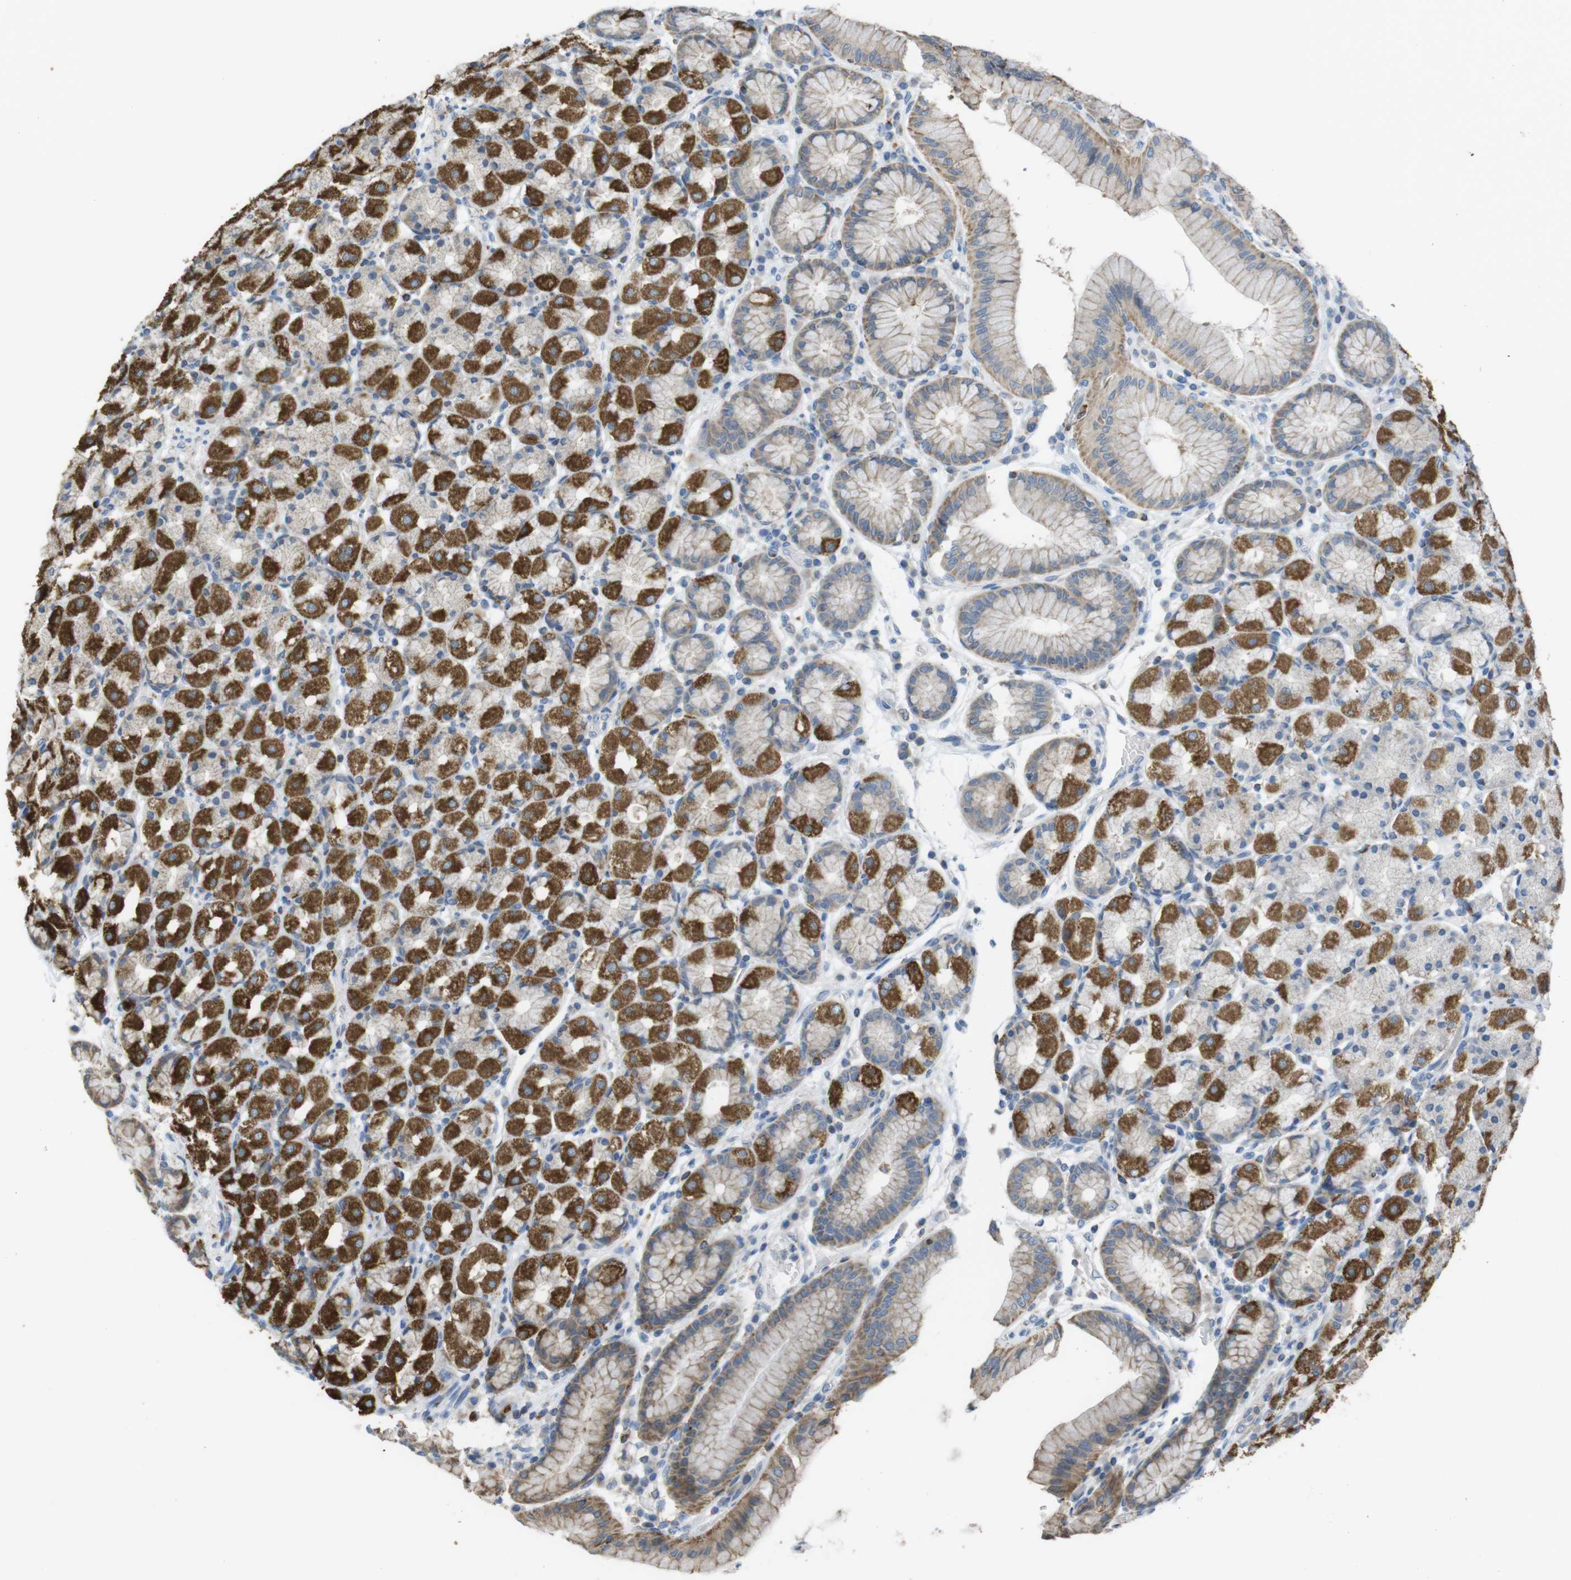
{"staining": {"intensity": "strong", "quantity": "25%-75%", "location": "cytoplasmic/membranous"}, "tissue": "stomach", "cell_type": "Glandular cells", "image_type": "normal", "snomed": [{"axis": "morphology", "description": "Normal tissue, NOS"}, {"axis": "topography", "description": "Stomach, upper"}], "caption": "This histopathology image demonstrates unremarkable stomach stained with immunohistochemistry to label a protein in brown. The cytoplasmic/membranous of glandular cells show strong positivity for the protein. Nuclei are counter-stained blue.", "gene": "GRIK1", "patient": {"sex": "male", "age": 68}}